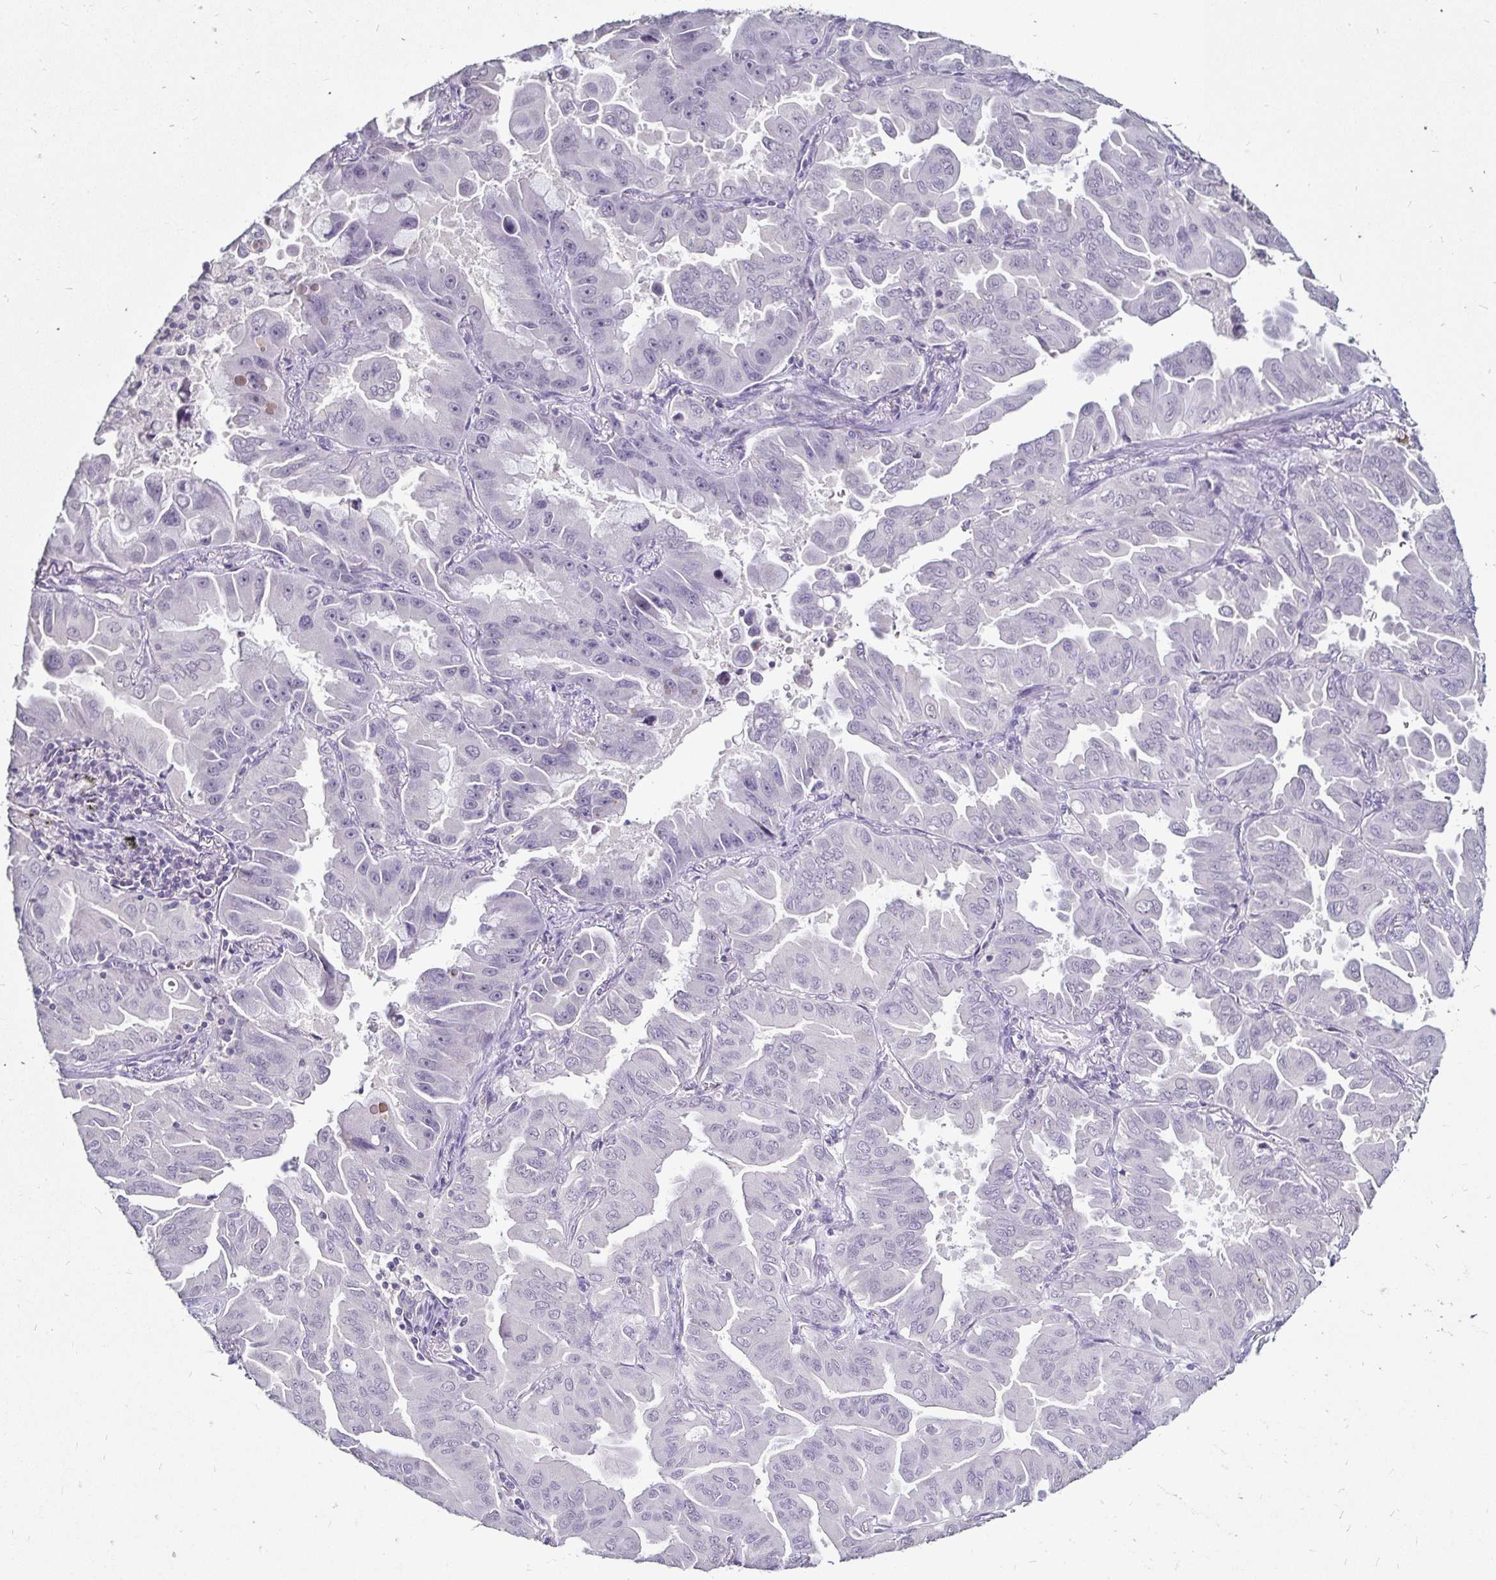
{"staining": {"intensity": "negative", "quantity": "none", "location": "none"}, "tissue": "lung cancer", "cell_type": "Tumor cells", "image_type": "cancer", "snomed": [{"axis": "morphology", "description": "Adenocarcinoma, NOS"}, {"axis": "topography", "description": "Lung"}], "caption": "This is an IHC micrograph of human lung cancer (adenocarcinoma). There is no positivity in tumor cells.", "gene": "FAIM2", "patient": {"sex": "male", "age": 64}}